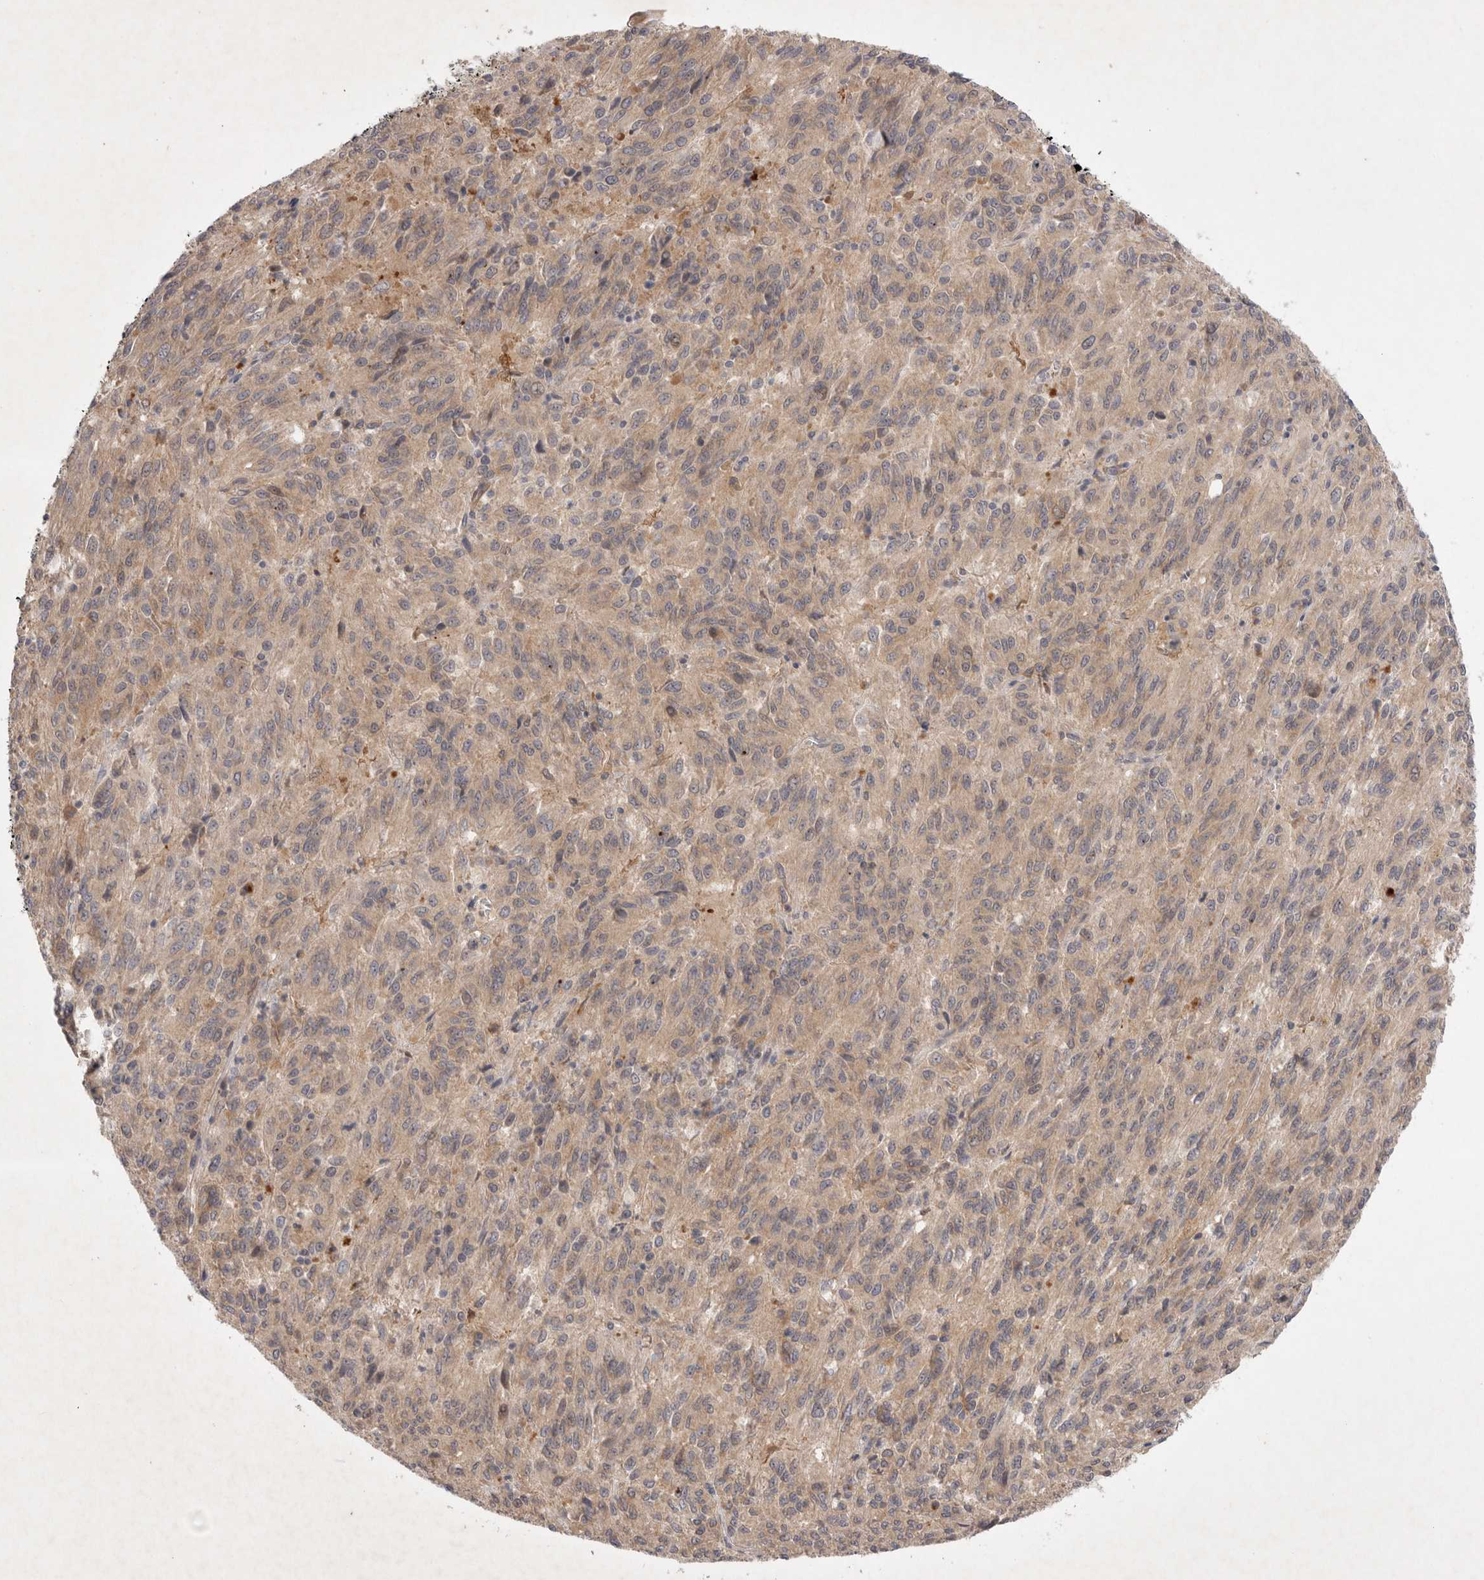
{"staining": {"intensity": "weak", "quantity": ">75%", "location": "cytoplasmic/membranous"}, "tissue": "melanoma", "cell_type": "Tumor cells", "image_type": "cancer", "snomed": [{"axis": "morphology", "description": "Malignant melanoma, Metastatic site"}, {"axis": "topography", "description": "Lung"}], "caption": "This image shows immunohistochemistry staining of human malignant melanoma (metastatic site), with low weak cytoplasmic/membranous staining in about >75% of tumor cells.", "gene": "PTPDC1", "patient": {"sex": "male", "age": 64}}